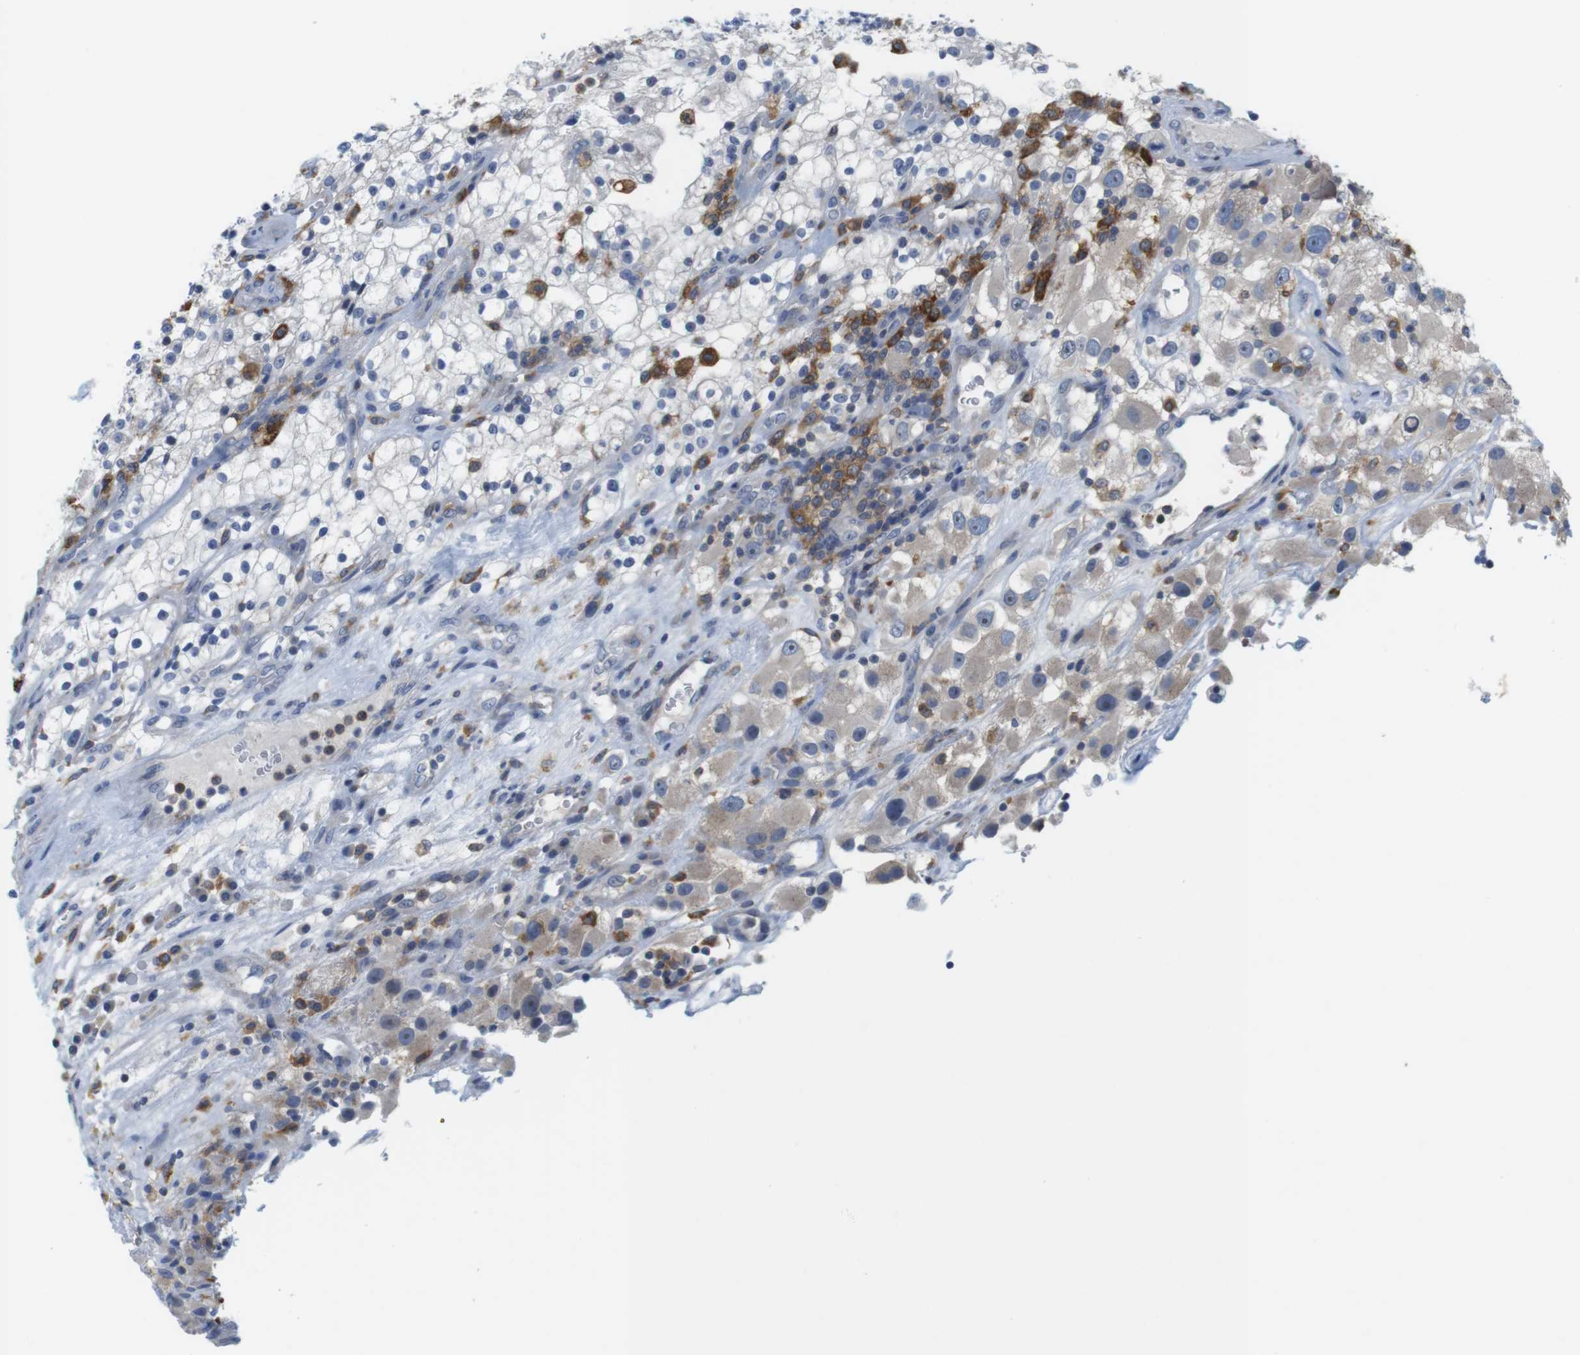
{"staining": {"intensity": "negative", "quantity": "none", "location": "none"}, "tissue": "renal cancer", "cell_type": "Tumor cells", "image_type": "cancer", "snomed": [{"axis": "morphology", "description": "Adenocarcinoma, NOS"}, {"axis": "topography", "description": "Kidney"}], "caption": "There is no significant staining in tumor cells of renal cancer.", "gene": "CNGA2", "patient": {"sex": "female", "age": 52}}